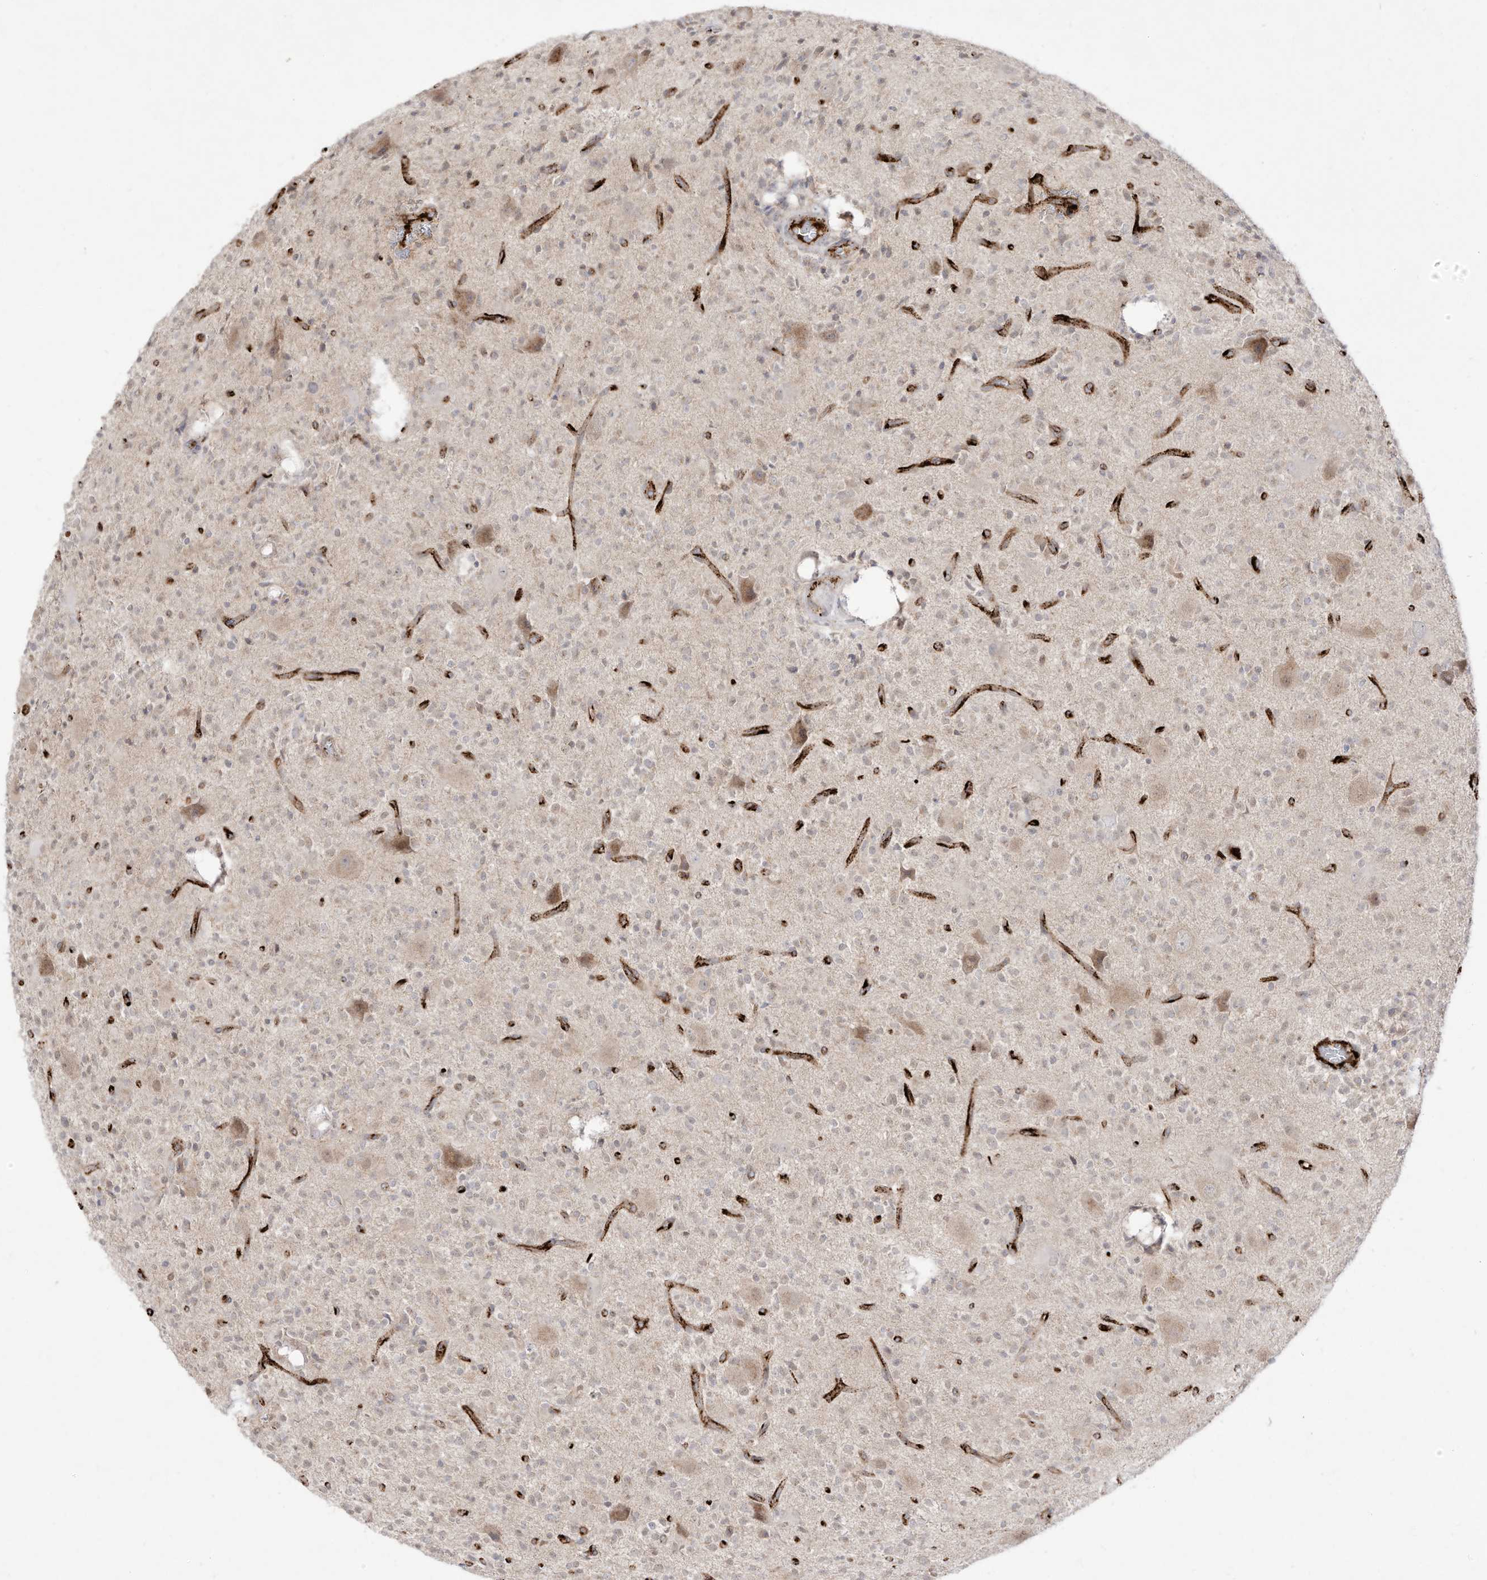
{"staining": {"intensity": "weak", "quantity": "<25%", "location": "cytoplasmic/membranous"}, "tissue": "glioma", "cell_type": "Tumor cells", "image_type": "cancer", "snomed": [{"axis": "morphology", "description": "Glioma, malignant, High grade"}, {"axis": "topography", "description": "Brain"}], "caption": "The photomicrograph demonstrates no staining of tumor cells in glioma. (DAB immunohistochemistry with hematoxylin counter stain).", "gene": "ZGRF1", "patient": {"sex": "male", "age": 34}}